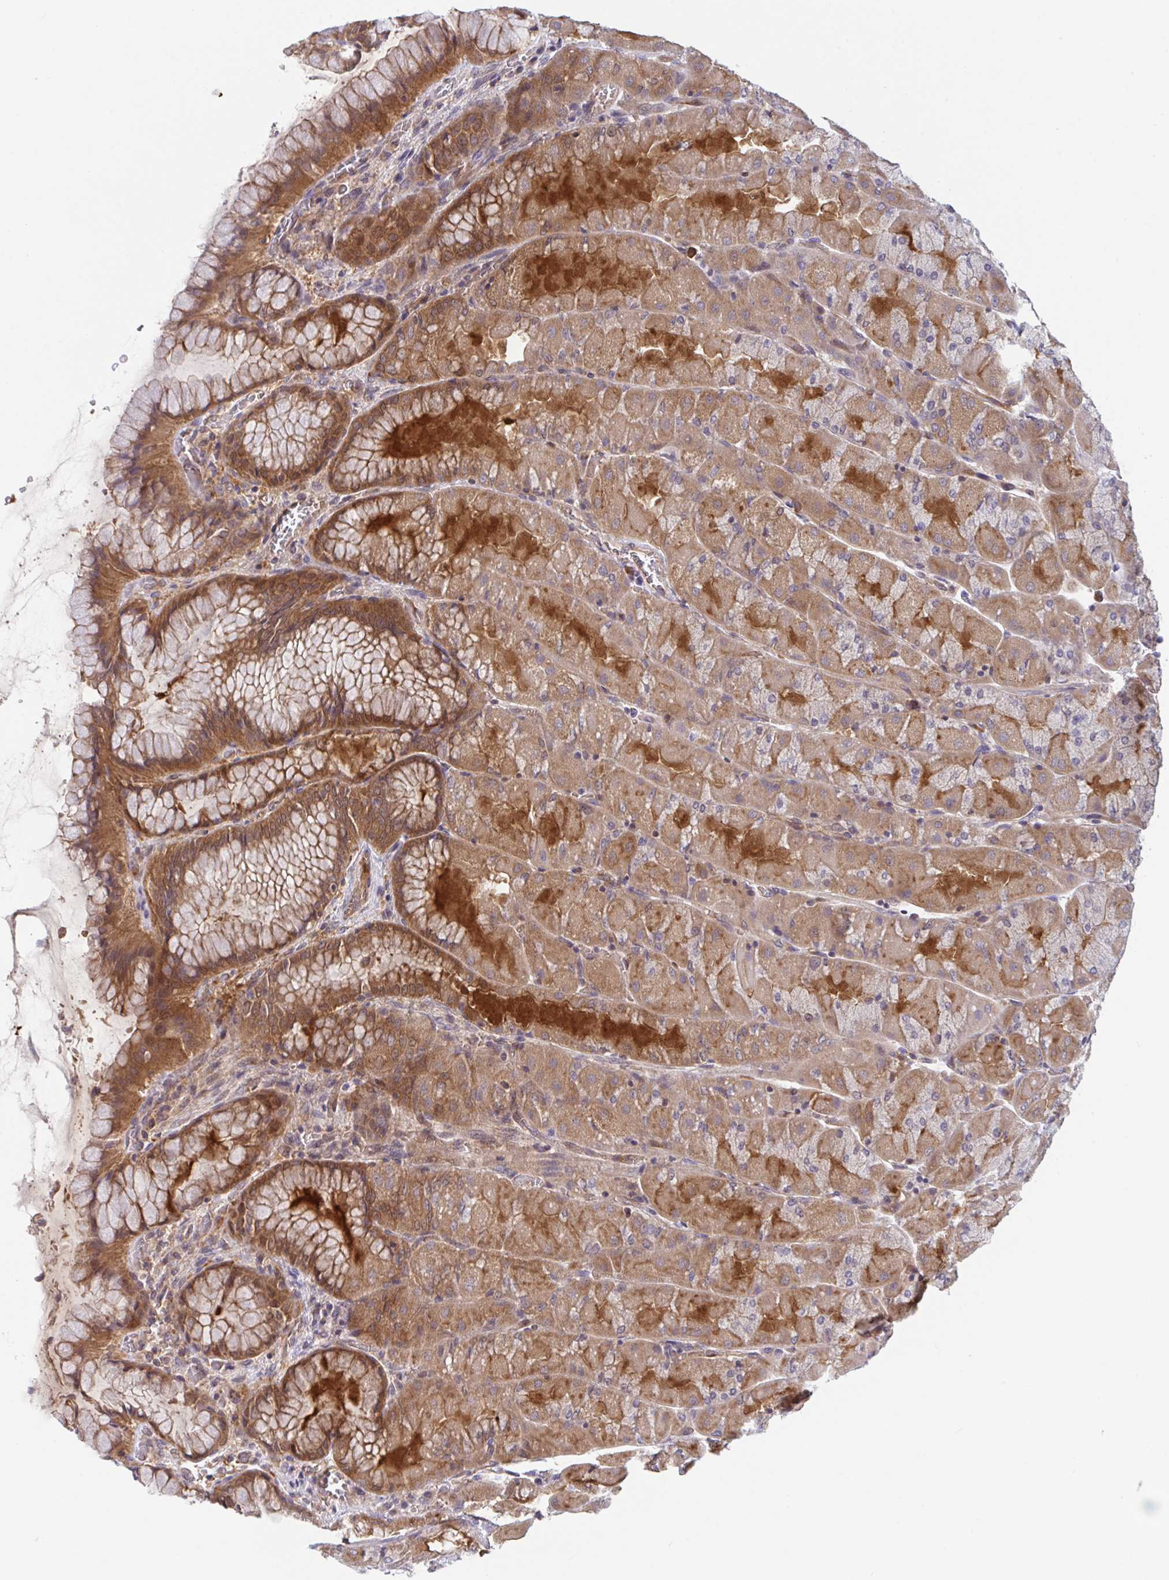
{"staining": {"intensity": "moderate", "quantity": ">75%", "location": "cytoplasmic/membranous,nuclear"}, "tissue": "stomach", "cell_type": "Glandular cells", "image_type": "normal", "snomed": [{"axis": "morphology", "description": "Normal tissue, NOS"}, {"axis": "topography", "description": "Stomach"}], "caption": "Glandular cells demonstrate medium levels of moderate cytoplasmic/membranous,nuclear staining in about >75% of cells in unremarkable stomach. Nuclei are stained in blue.", "gene": "LMNTD2", "patient": {"sex": "female", "age": 61}}